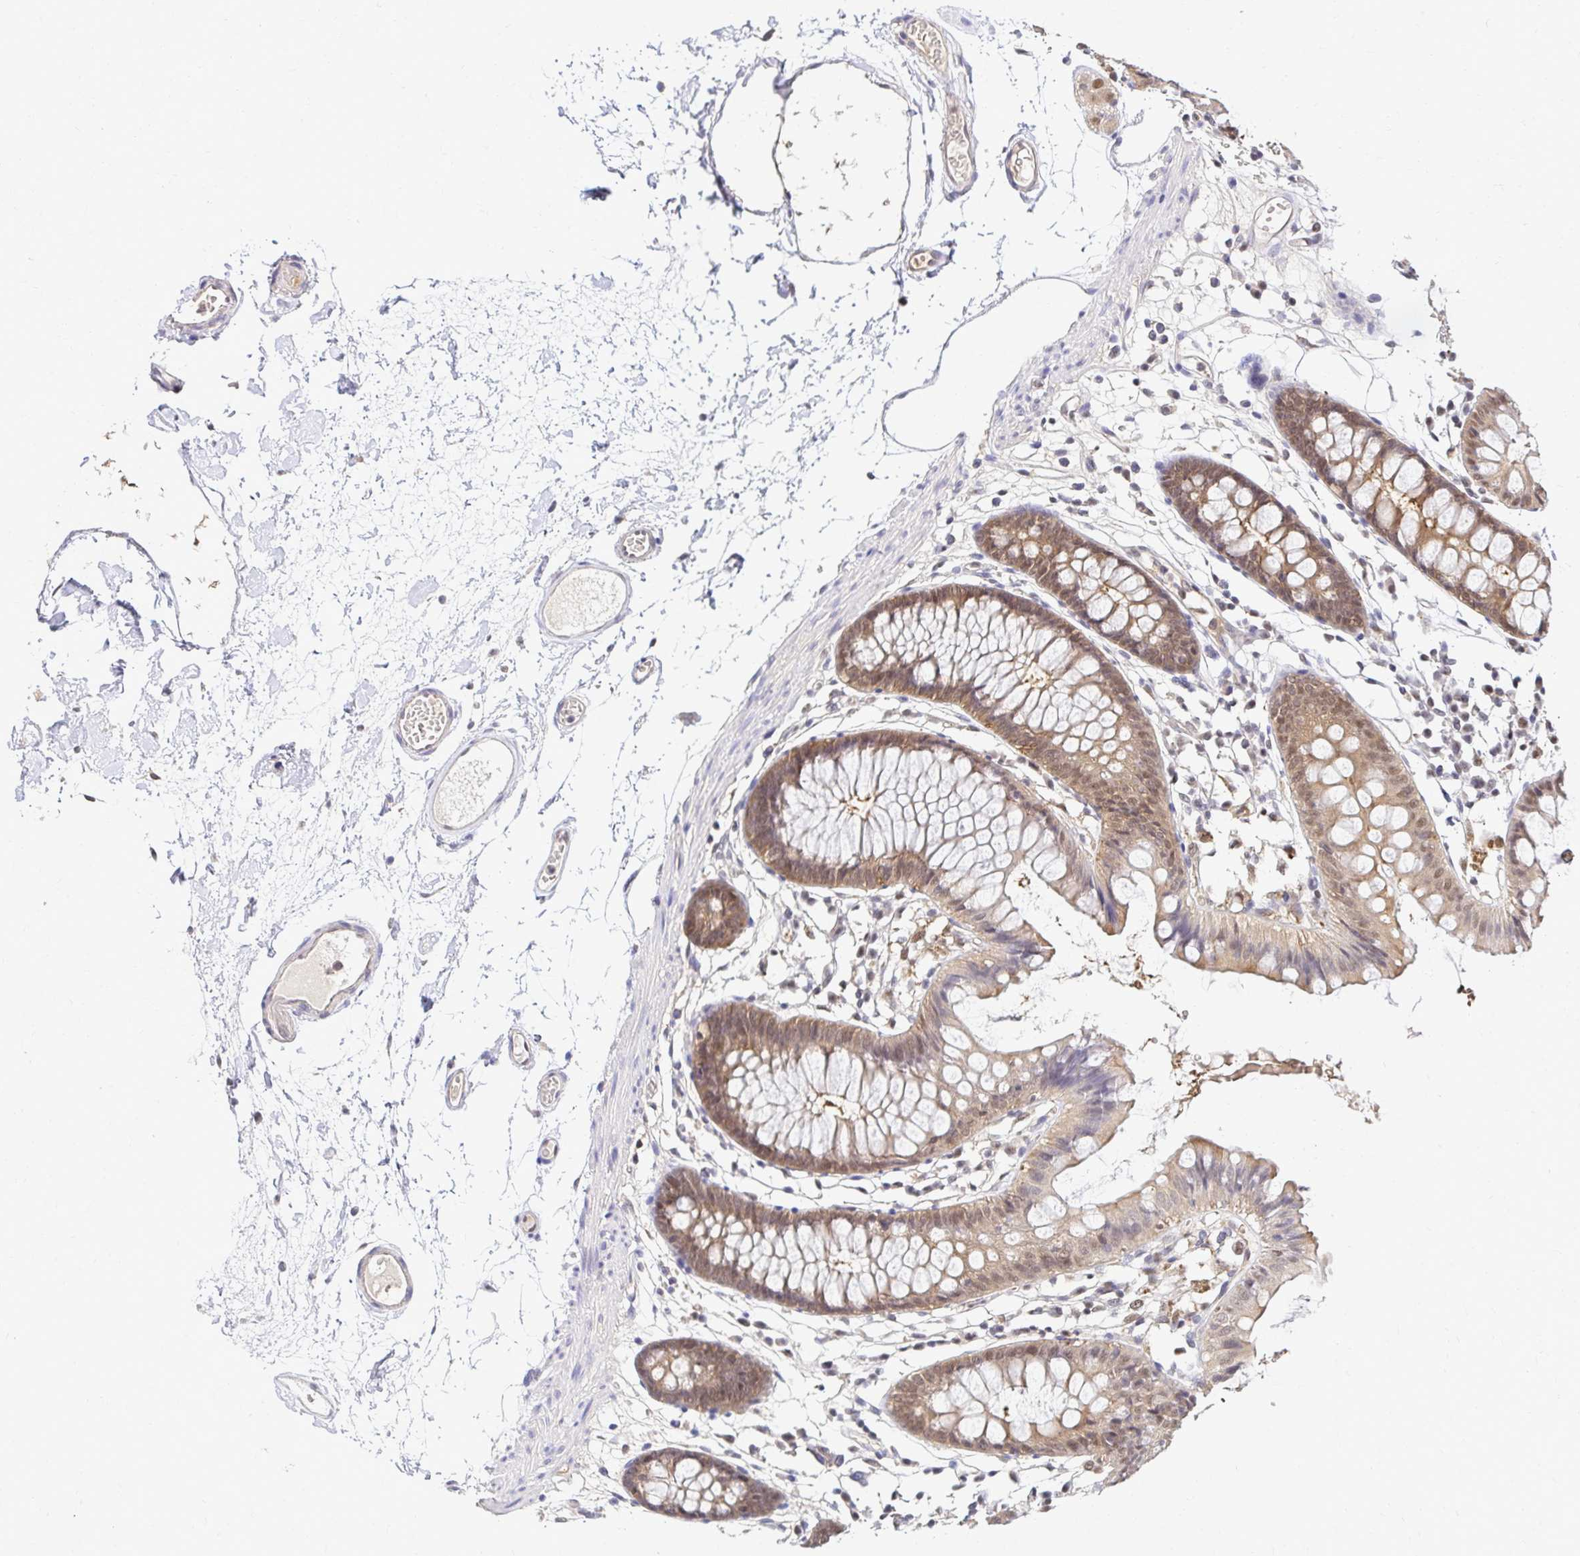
{"staining": {"intensity": "weak", "quantity": "<25%", "location": "cytoplasmic/membranous,nuclear"}, "tissue": "colon", "cell_type": "Endothelial cells", "image_type": "normal", "snomed": [{"axis": "morphology", "description": "Normal tissue, NOS"}, {"axis": "topography", "description": "Colon"}], "caption": "The immunohistochemistry (IHC) photomicrograph has no significant staining in endothelial cells of colon. (DAB (3,3'-diaminobenzidine) immunohistochemistry (IHC) with hematoxylin counter stain).", "gene": "PSMA4", "patient": {"sex": "female", "age": 84}}